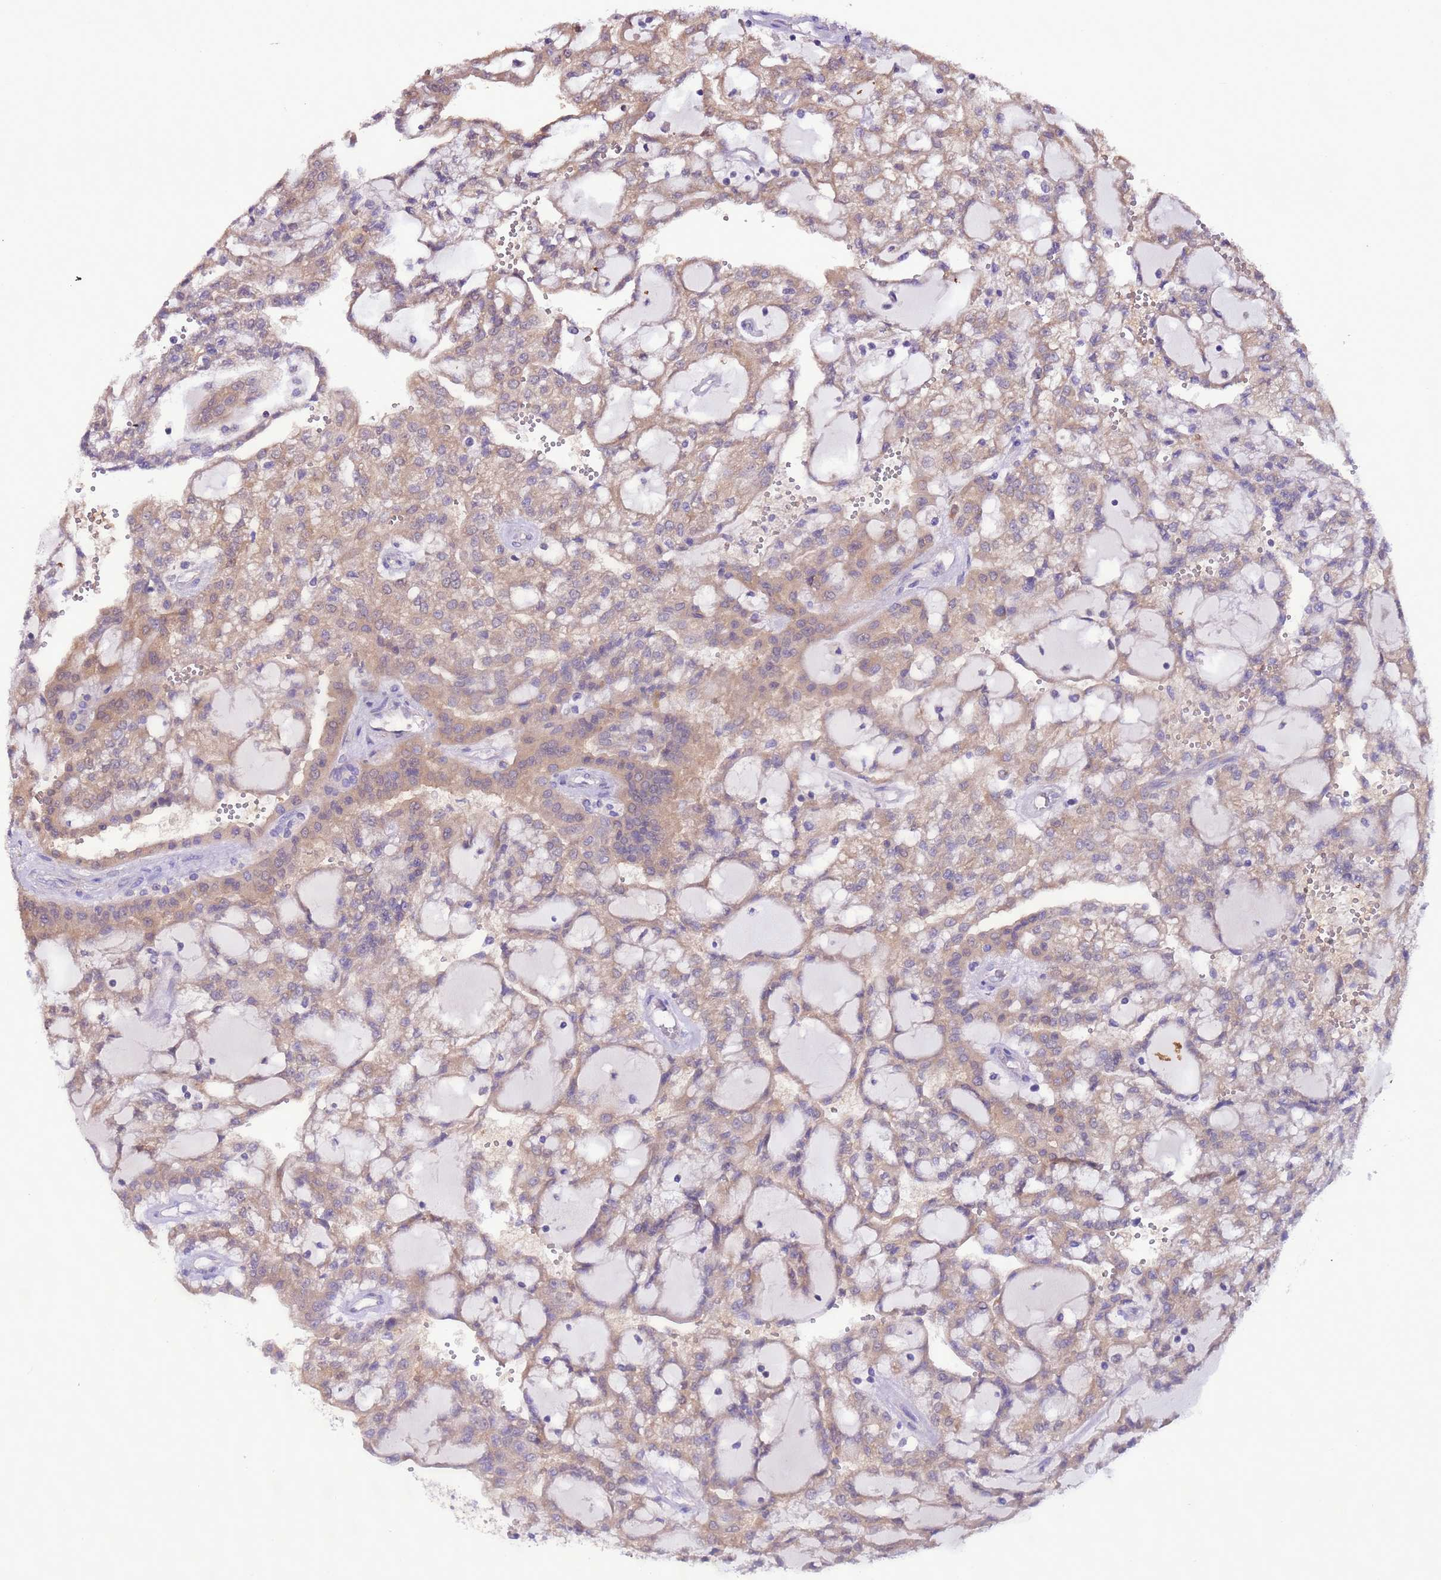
{"staining": {"intensity": "moderate", "quantity": ">75%", "location": "cytoplasmic/membranous"}, "tissue": "renal cancer", "cell_type": "Tumor cells", "image_type": "cancer", "snomed": [{"axis": "morphology", "description": "Adenocarcinoma, NOS"}, {"axis": "topography", "description": "Kidney"}], "caption": "Human renal cancer (adenocarcinoma) stained for a protein (brown) reveals moderate cytoplasmic/membranous positive staining in approximately >75% of tumor cells.", "gene": "AHI1", "patient": {"sex": "male", "age": 63}}